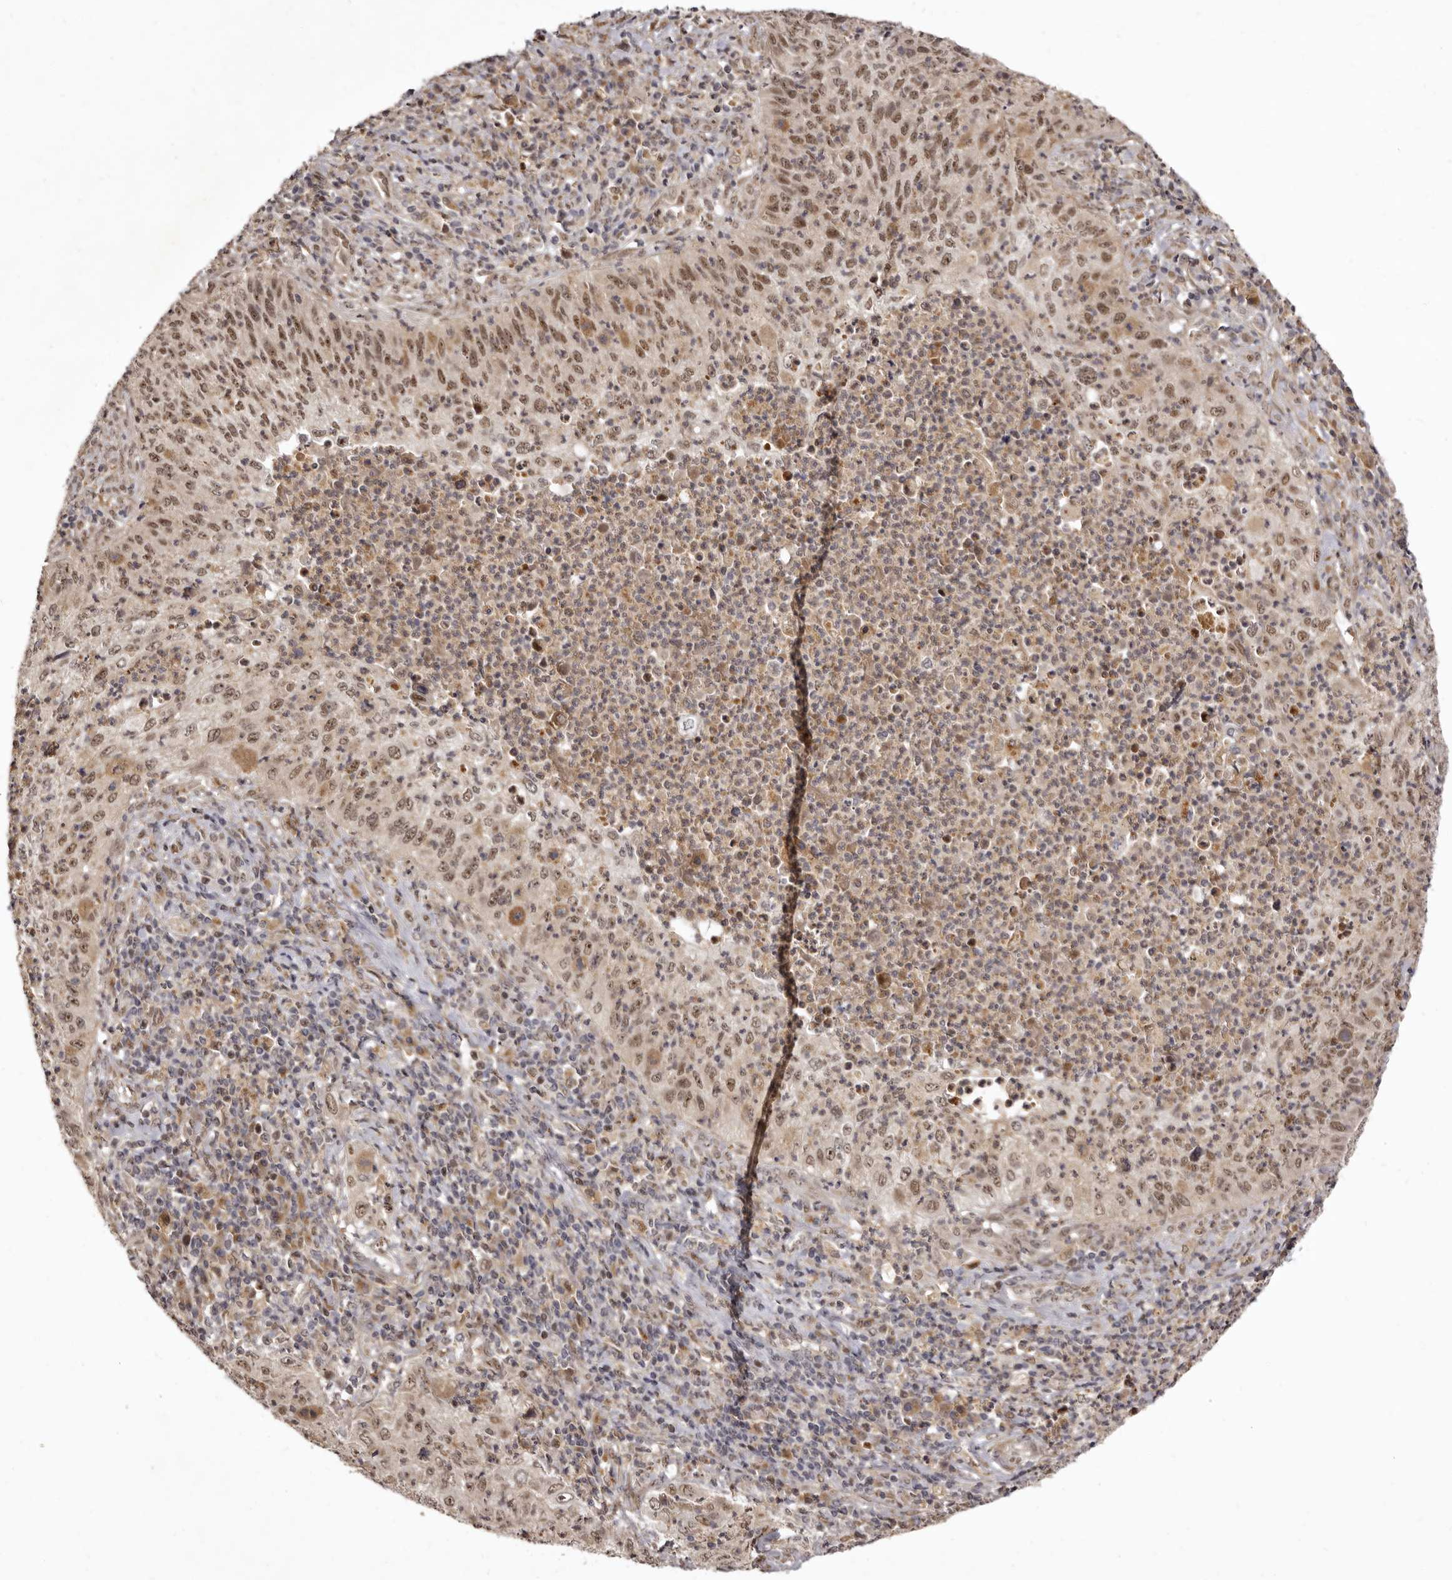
{"staining": {"intensity": "moderate", "quantity": ">75%", "location": "cytoplasmic/membranous,nuclear"}, "tissue": "cervical cancer", "cell_type": "Tumor cells", "image_type": "cancer", "snomed": [{"axis": "morphology", "description": "Squamous cell carcinoma, NOS"}, {"axis": "topography", "description": "Cervix"}], "caption": "Immunohistochemistry (IHC) image of human cervical cancer stained for a protein (brown), which displays medium levels of moderate cytoplasmic/membranous and nuclear staining in approximately >75% of tumor cells.", "gene": "ZNF326", "patient": {"sex": "female", "age": 30}}